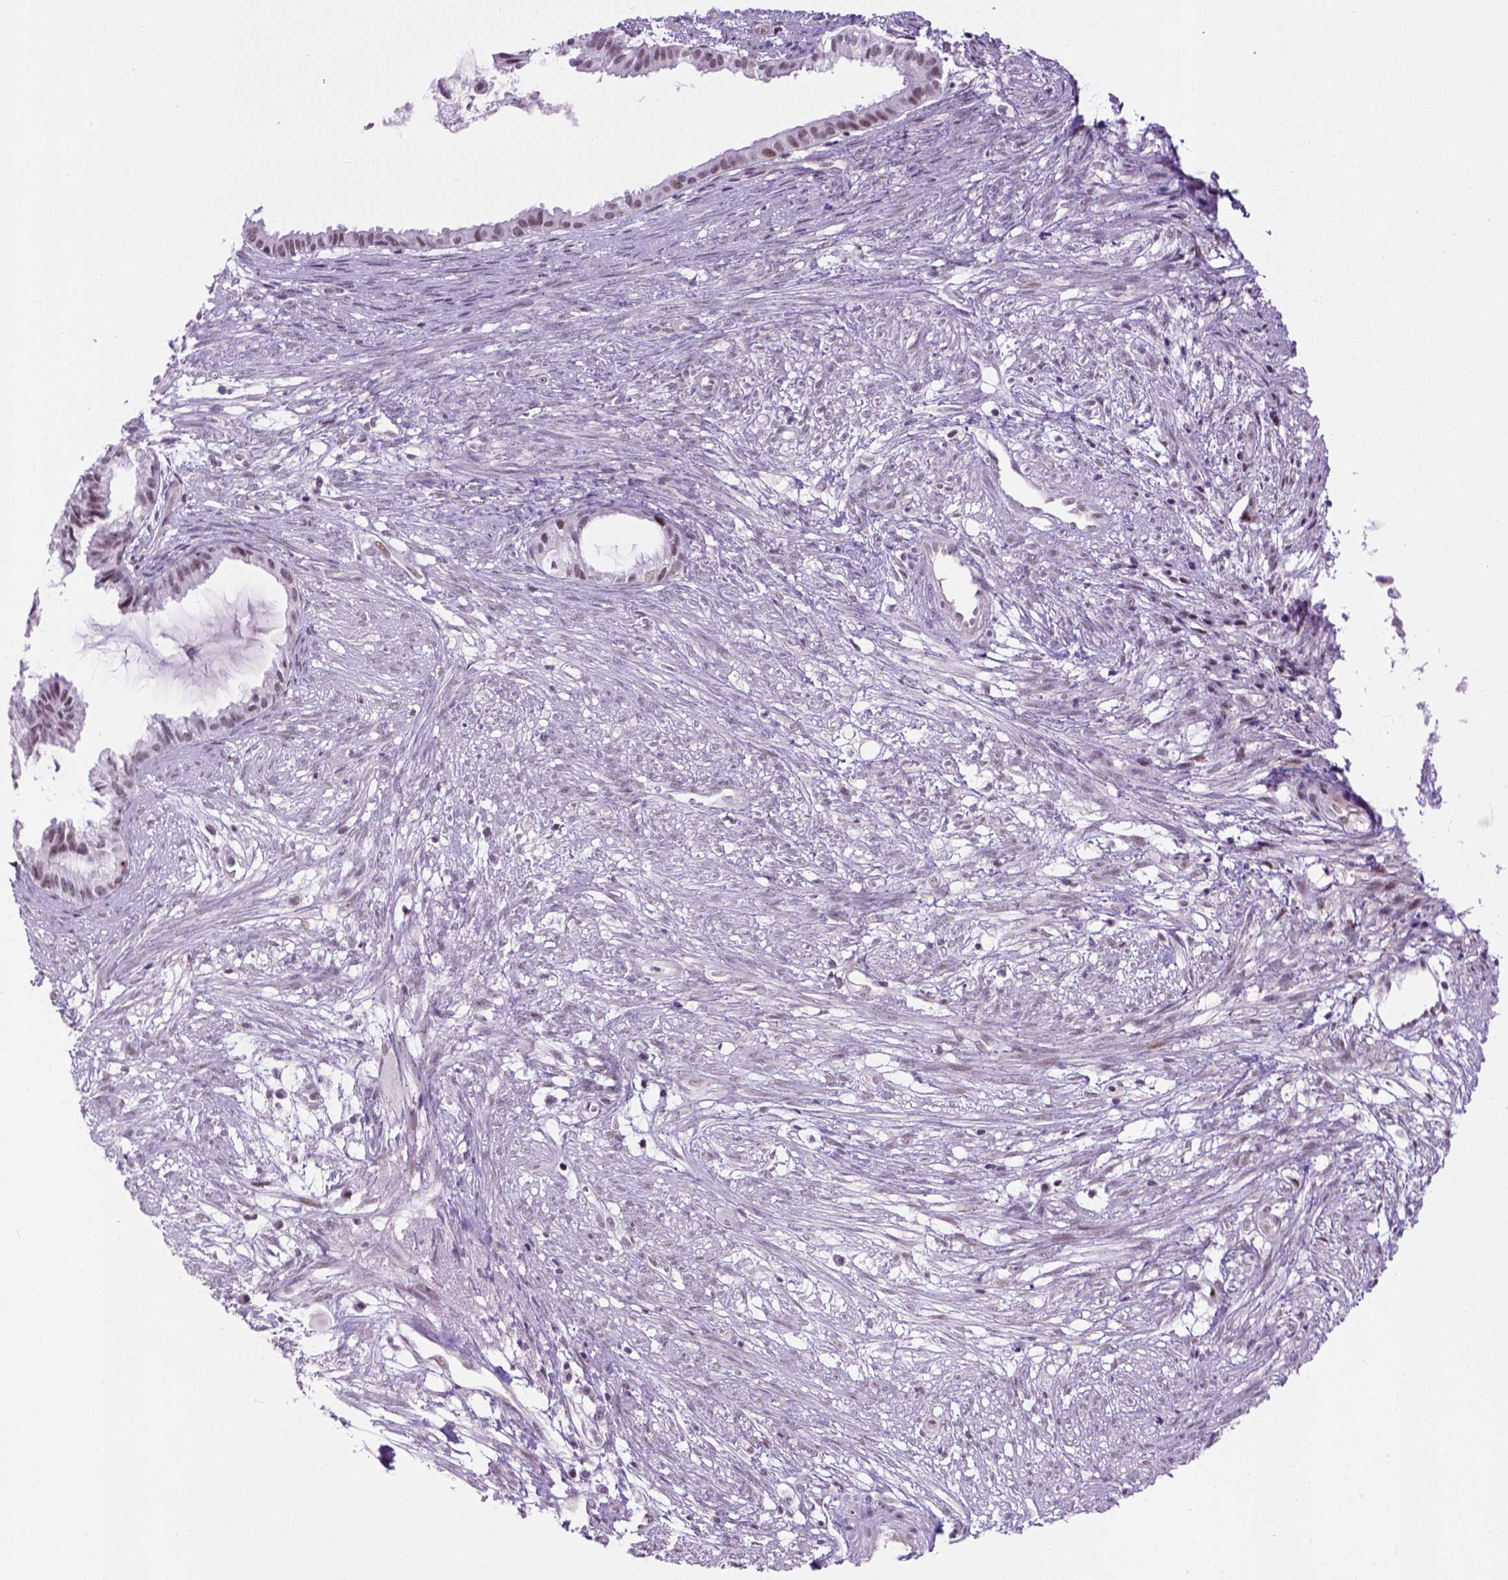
{"staining": {"intensity": "moderate", "quantity": "<25%", "location": "nuclear"}, "tissue": "endometrial cancer", "cell_type": "Tumor cells", "image_type": "cancer", "snomed": [{"axis": "morphology", "description": "Adenocarcinoma, NOS"}, {"axis": "topography", "description": "Endometrium"}], "caption": "Endometrial cancer (adenocarcinoma) was stained to show a protein in brown. There is low levels of moderate nuclear staining in approximately <25% of tumor cells. The protein is stained brown, and the nuclei are stained in blue (DAB (3,3'-diaminobenzidine) IHC with brightfield microscopy, high magnification).", "gene": "TBPL1", "patient": {"sex": "female", "age": 86}}